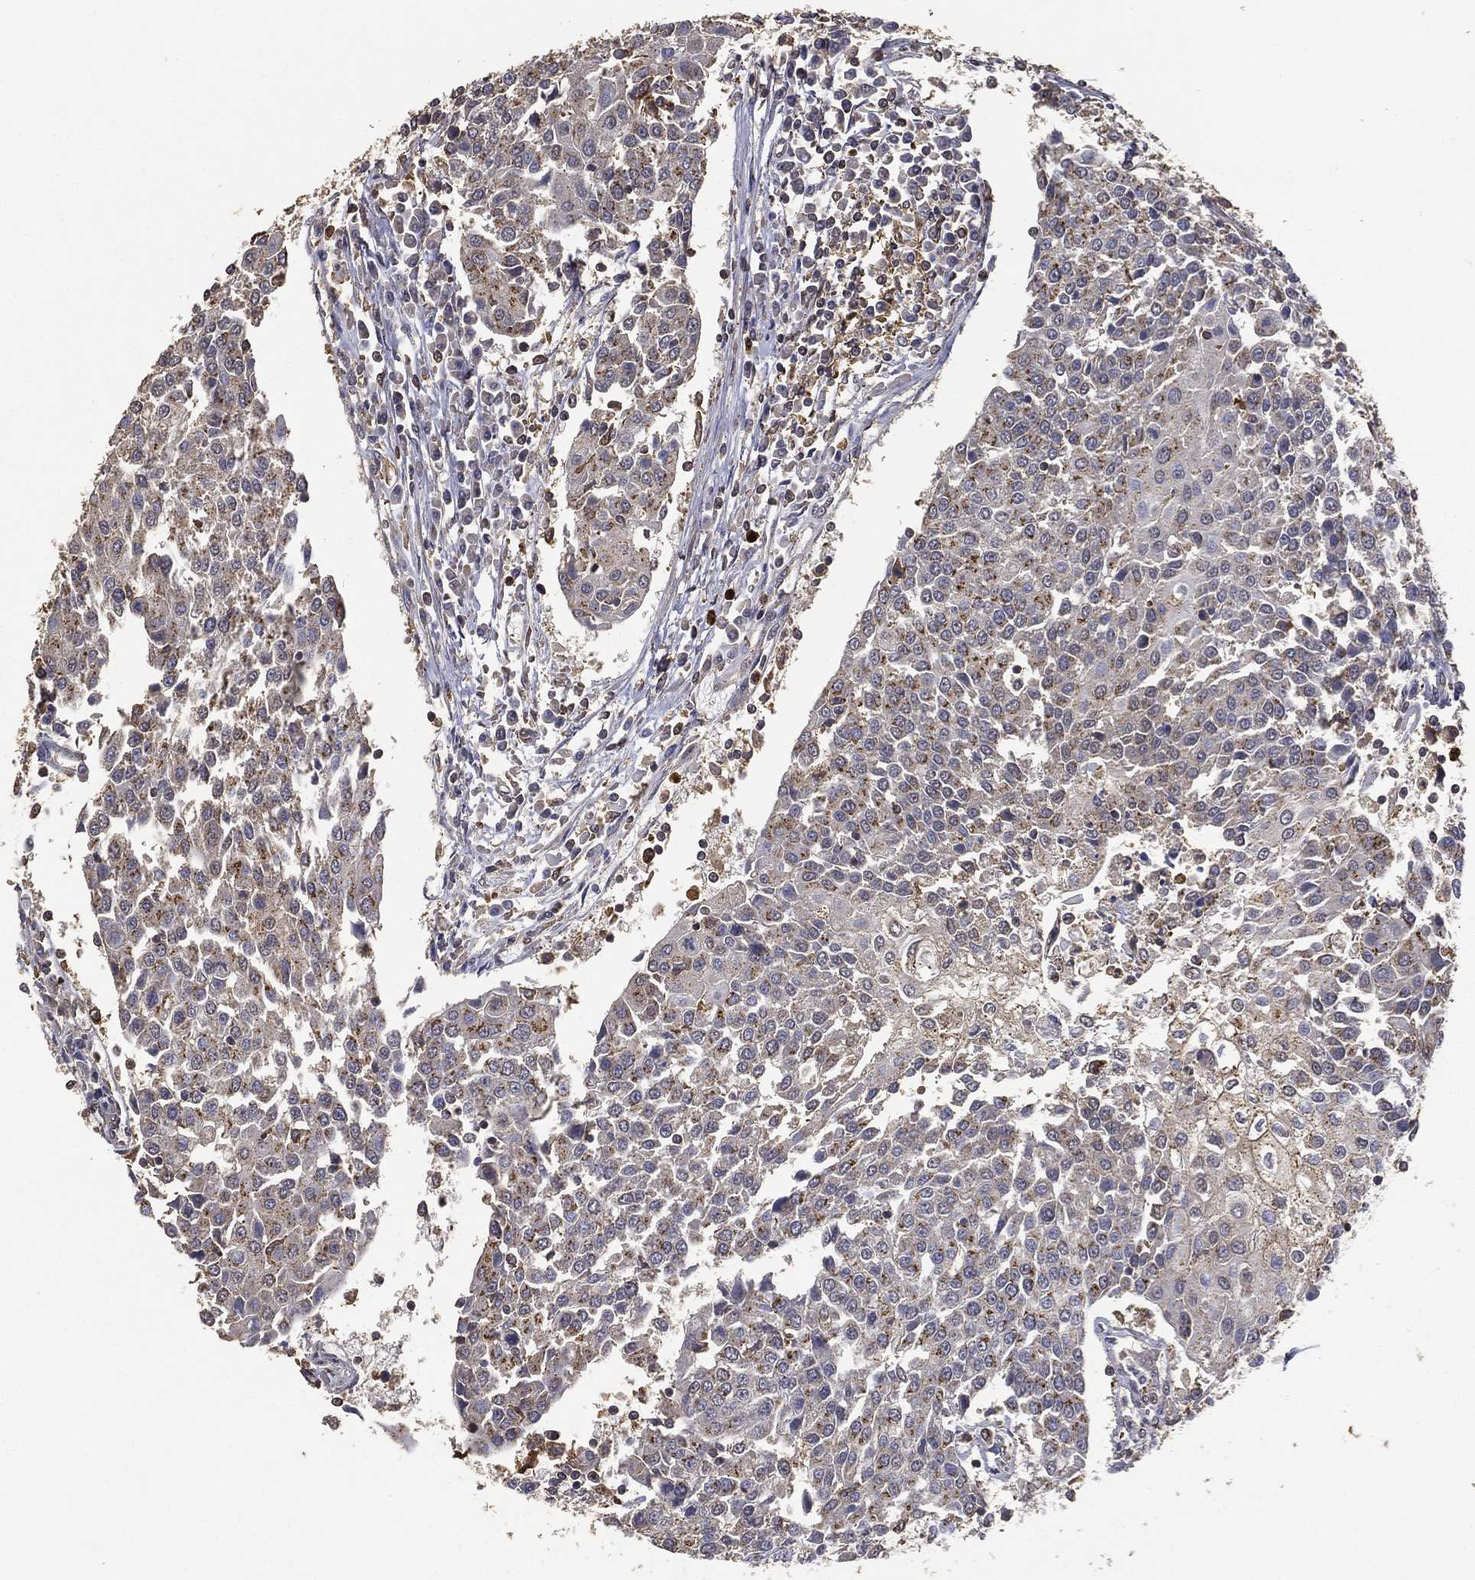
{"staining": {"intensity": "moderate", "quantity": "<25%", "location": "cytoplasmic/membranous"}, "tissue": "urothelial cancer", "cell_type": "Tumor cells", "image_type": "cancer", "snomed": [{"axis": "morphology", "description": "Urothelial carcinoma, High grade"}, {"axis": "topography", "description": "Urinary bladder"}], "caption": "This histopathology image reveals IHC staining of human high-grade urothelial carcinoma, with low moderate cytoplasmic/membranous expression in about <25% of tumor cells.", "gene": "GPR183", "patient": {"sex": "female", "age": 85}}